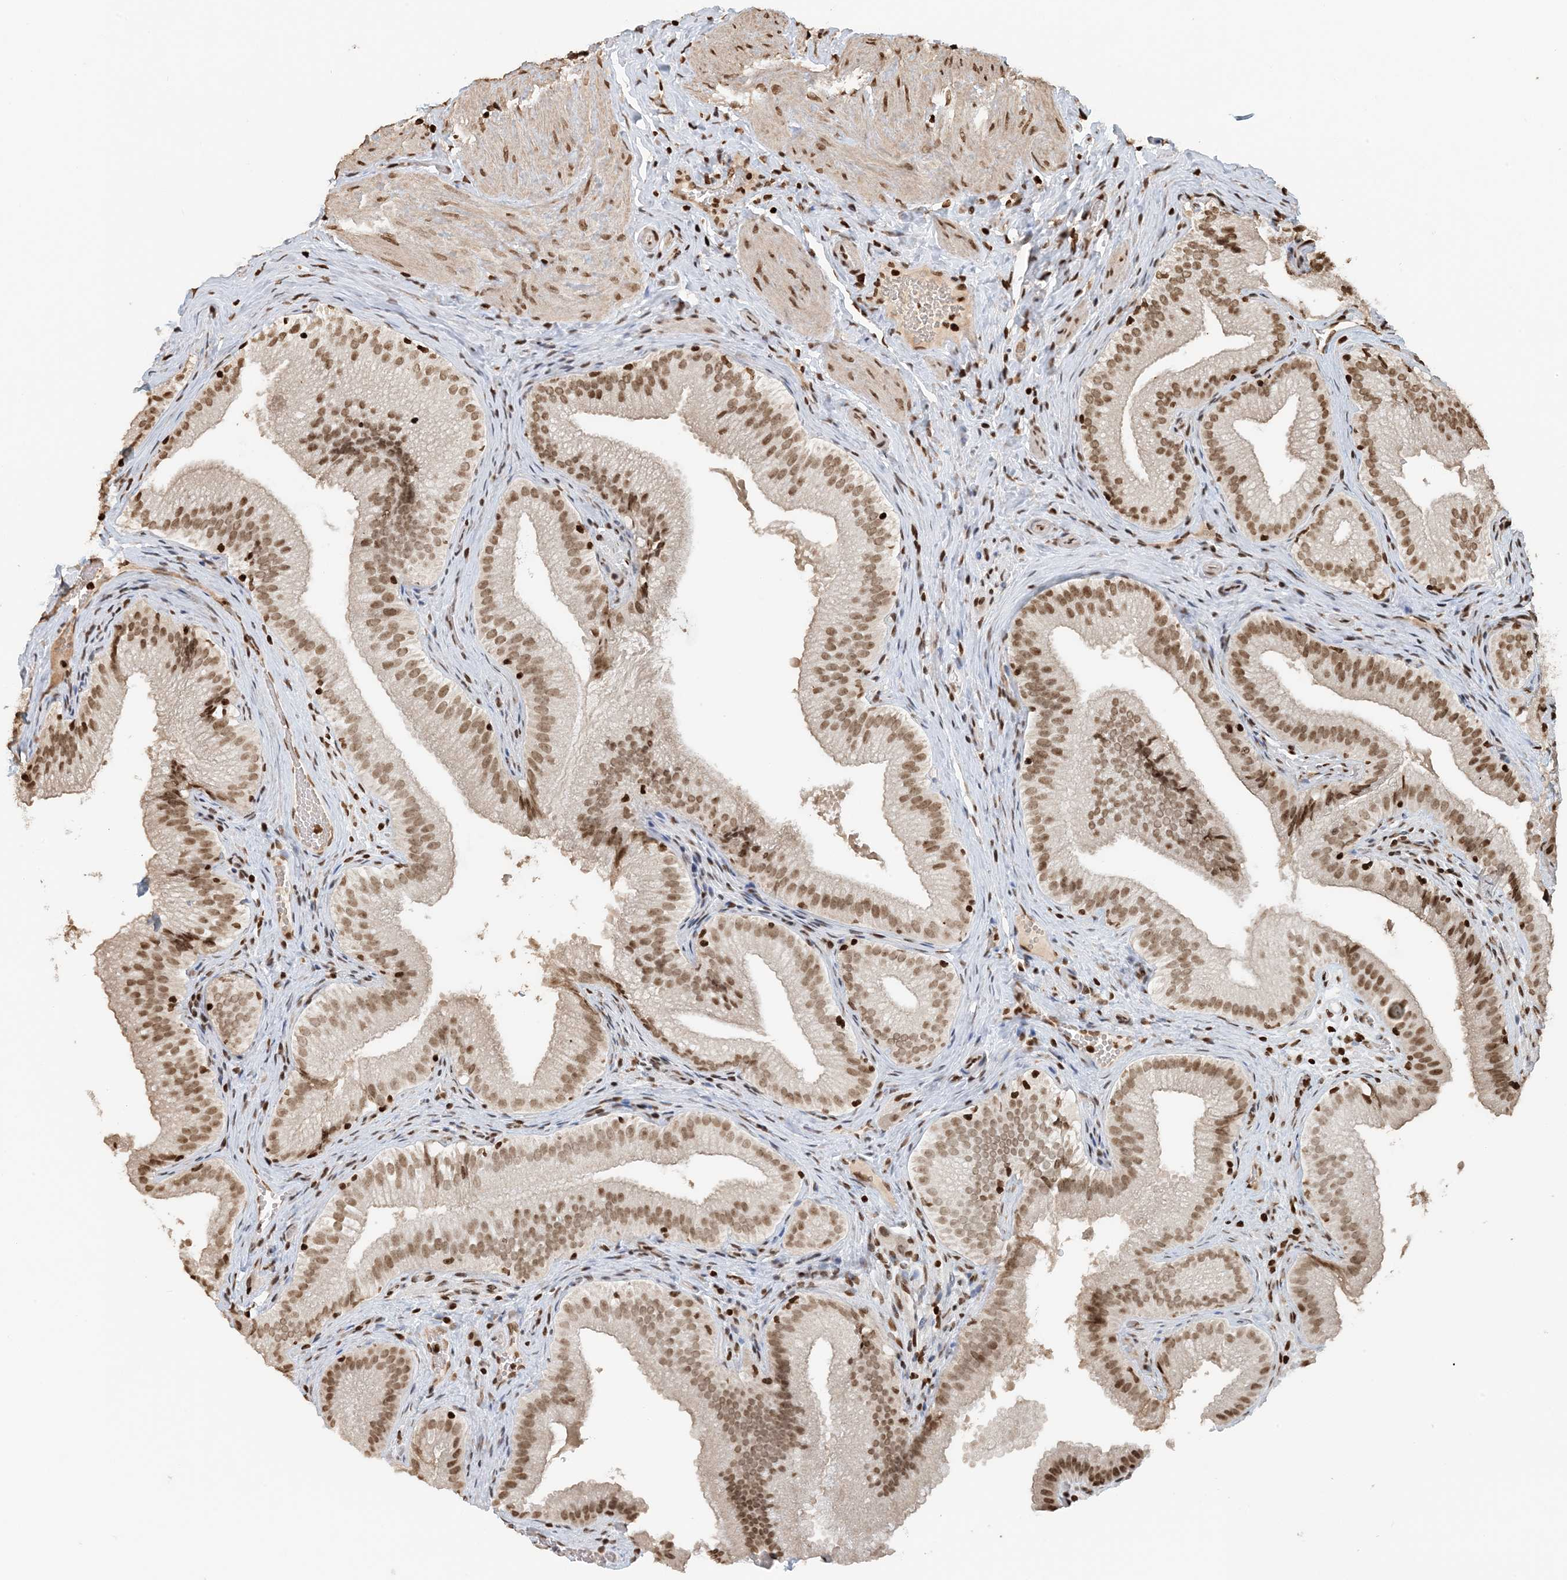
{"staining": {"intensity": "strong", "quantity": "25%-75%", "location": "nuclear"}, "tissue": "gallbladder", "cell_type": "Glandular cells", "image_type": "normal", "snomed": [{"axis": "morphology", "description": "Normal tissue, NOS"}, {"axis": "topography", "description": "Gallbladder"}], "caption": "Immunohistochemical staining of unremarkable gallbladder reveals high levels of strong nuclear staining in approximately 25%-75% of glandular cells. The staining was performed using DAB (3,3'-diaminobenzidine), with brown indicating positive protein expression. Nuclei are stained blue with hematoxylin.", "gene": "H3", "patient": {"sex": "female", "age": 30}}